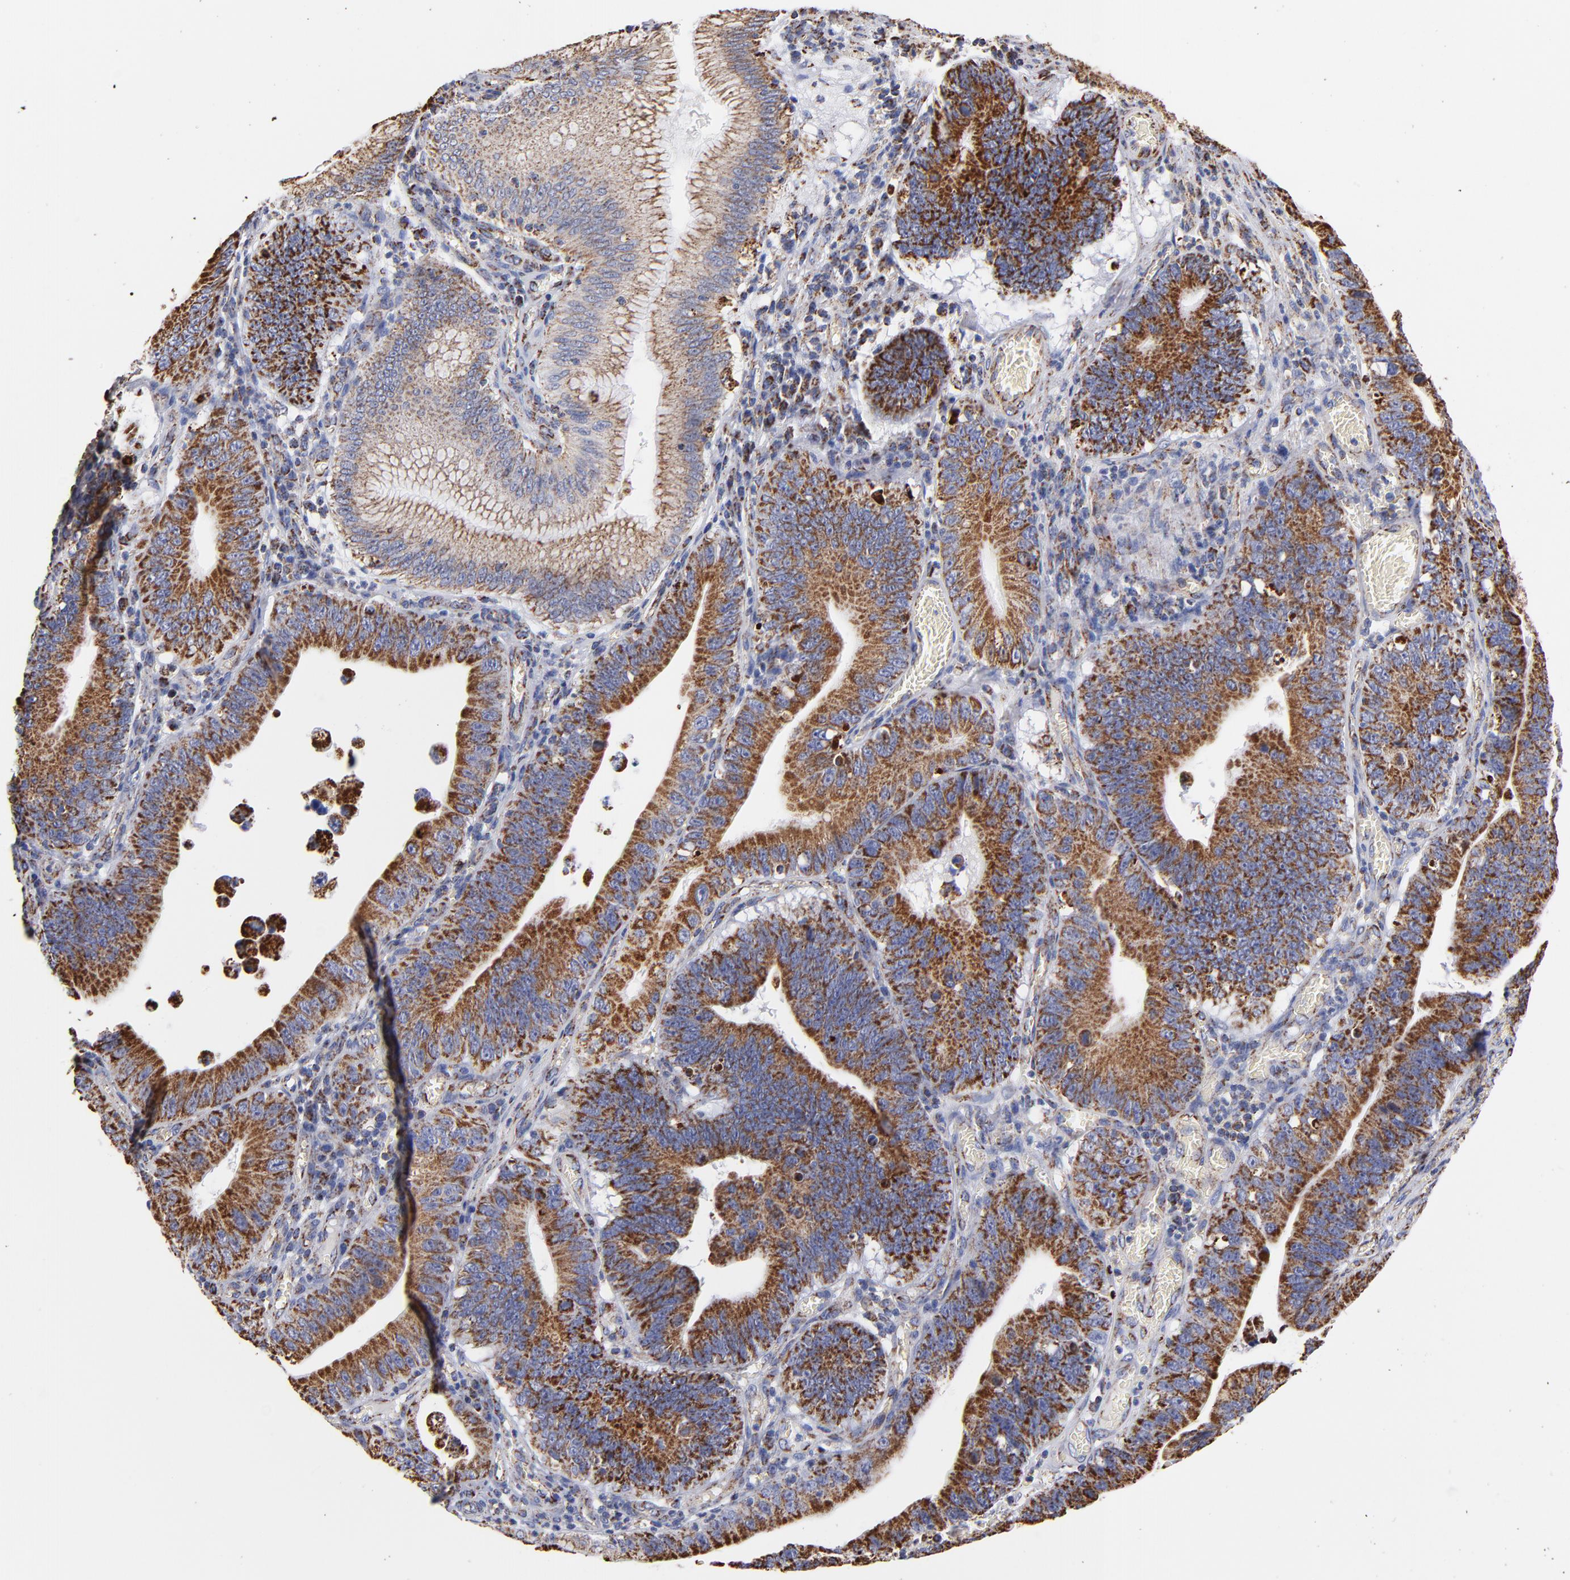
{"staining": {"intensity": "strong", "quantity": ">75%", "location": "cytoplasmic/membranous"}, "tissue": "stomach cancer", "cell_type": "Tumor cells", "image_type": "cancer", "snomed": [{"axis": "morphology", "description": "Adenocarcinoma, NOS"}, {"axis": "topography", "description": "Stomach"}, {"axis": "topography", "description": "Gastric cardia"}], "caption": "The histopathology image shows immunohistochemical staining of stomach cancer. There is strong cytoplasmic/membranous staining is seen in approximately >75% of tumor cells.", "gene": "PHB1", "patient": {"sex": "male", "age": 59}}